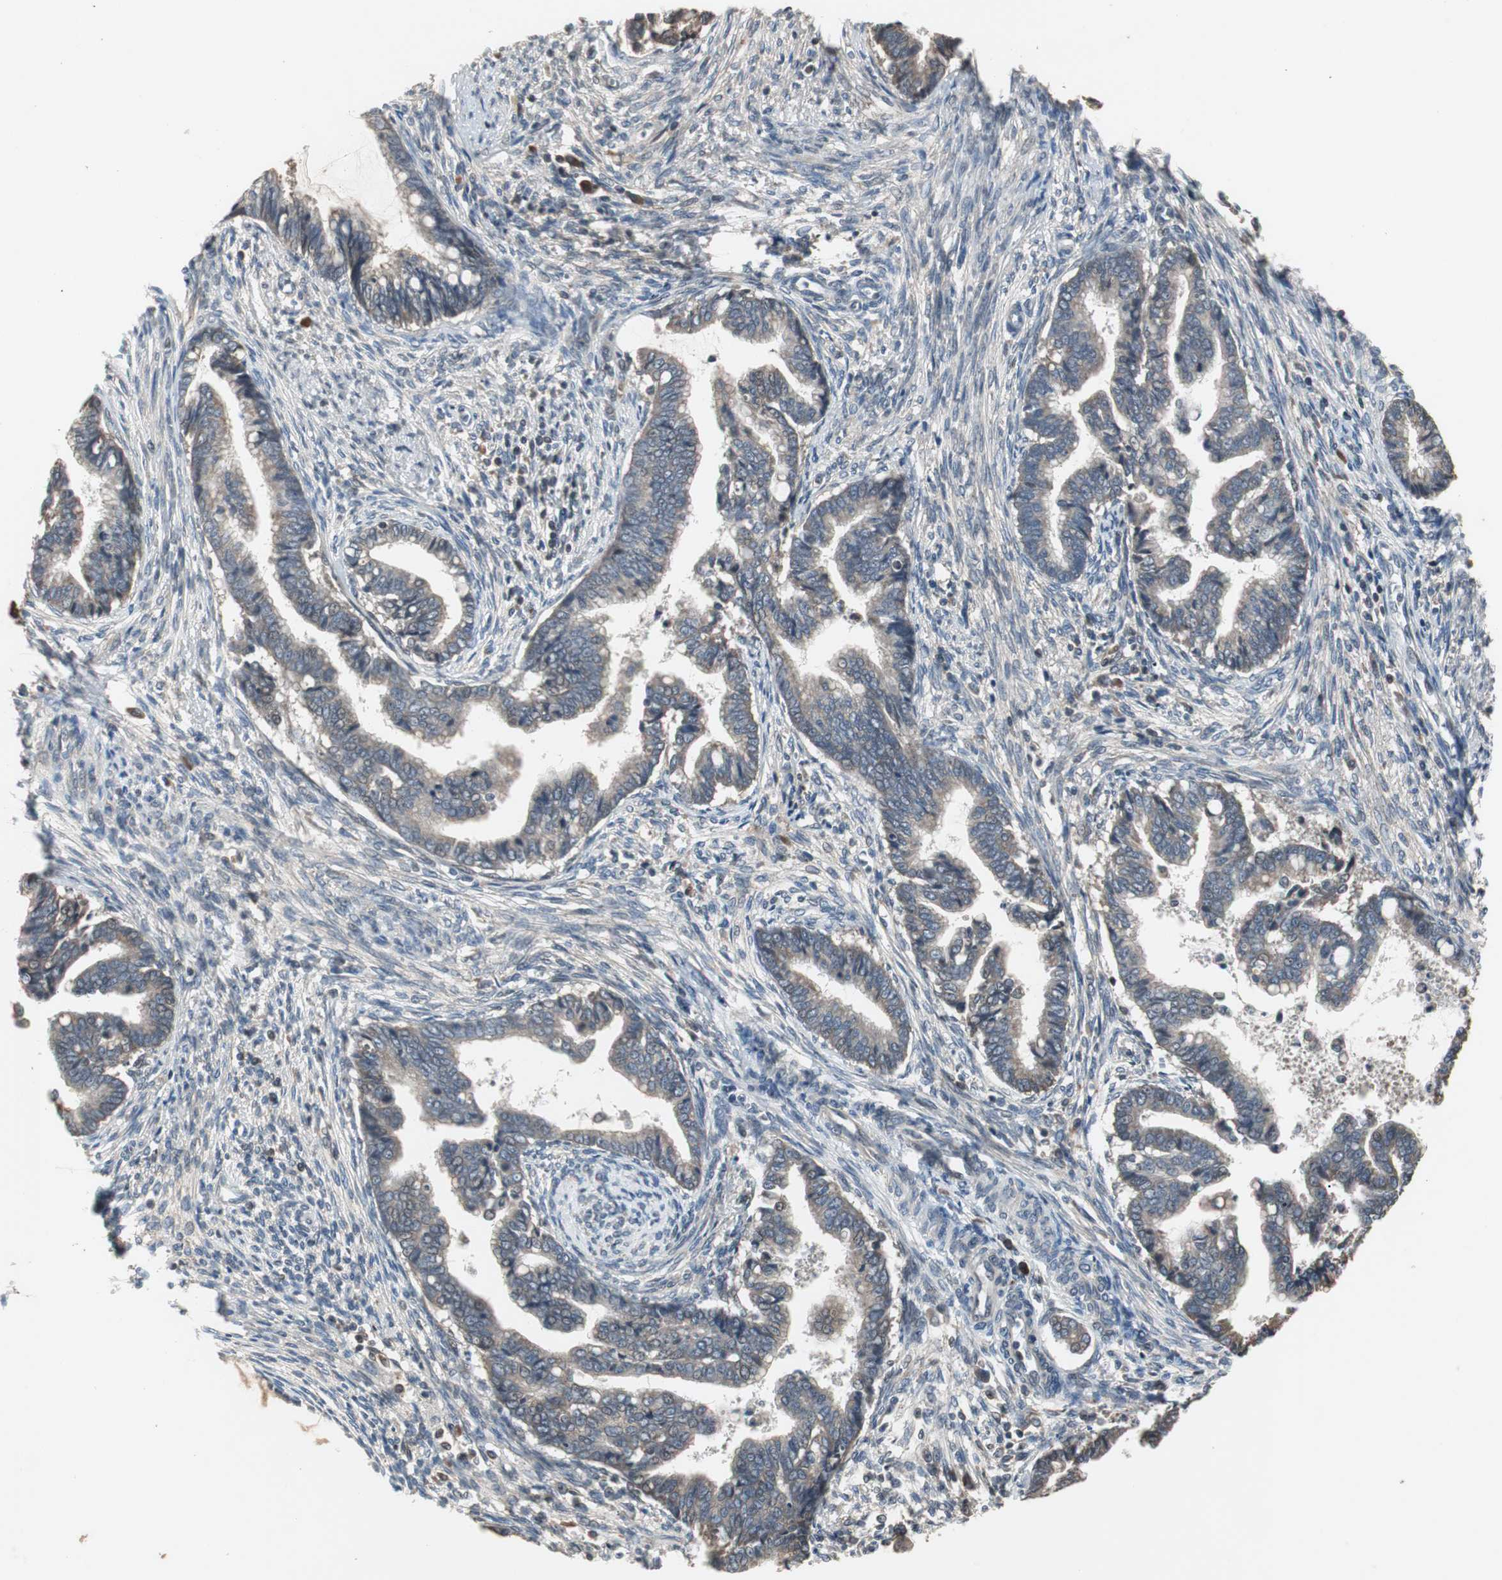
{"staining": {"intensity": "weak", "quantity": ">75%", "location": "cytoplasmic/membranous"}, "tissue": "cervical cancer", "cell_type": "Tumor cells", "image_type": "cancer", "snomed": [{"axis": "morphology", "description": "Adenocarcinoma, NOS"}, {"axis": "topography", "description": "Cervix"}], "caption": "DAB immunohistochemical staining of human adenocarcinoma (cervical) reveals weak cytoplasmic/membranous protein expression in about >75% of tumor cells.", "gene": "ZMPSTE24", "patient": {"sex": "female", "age": 44}}